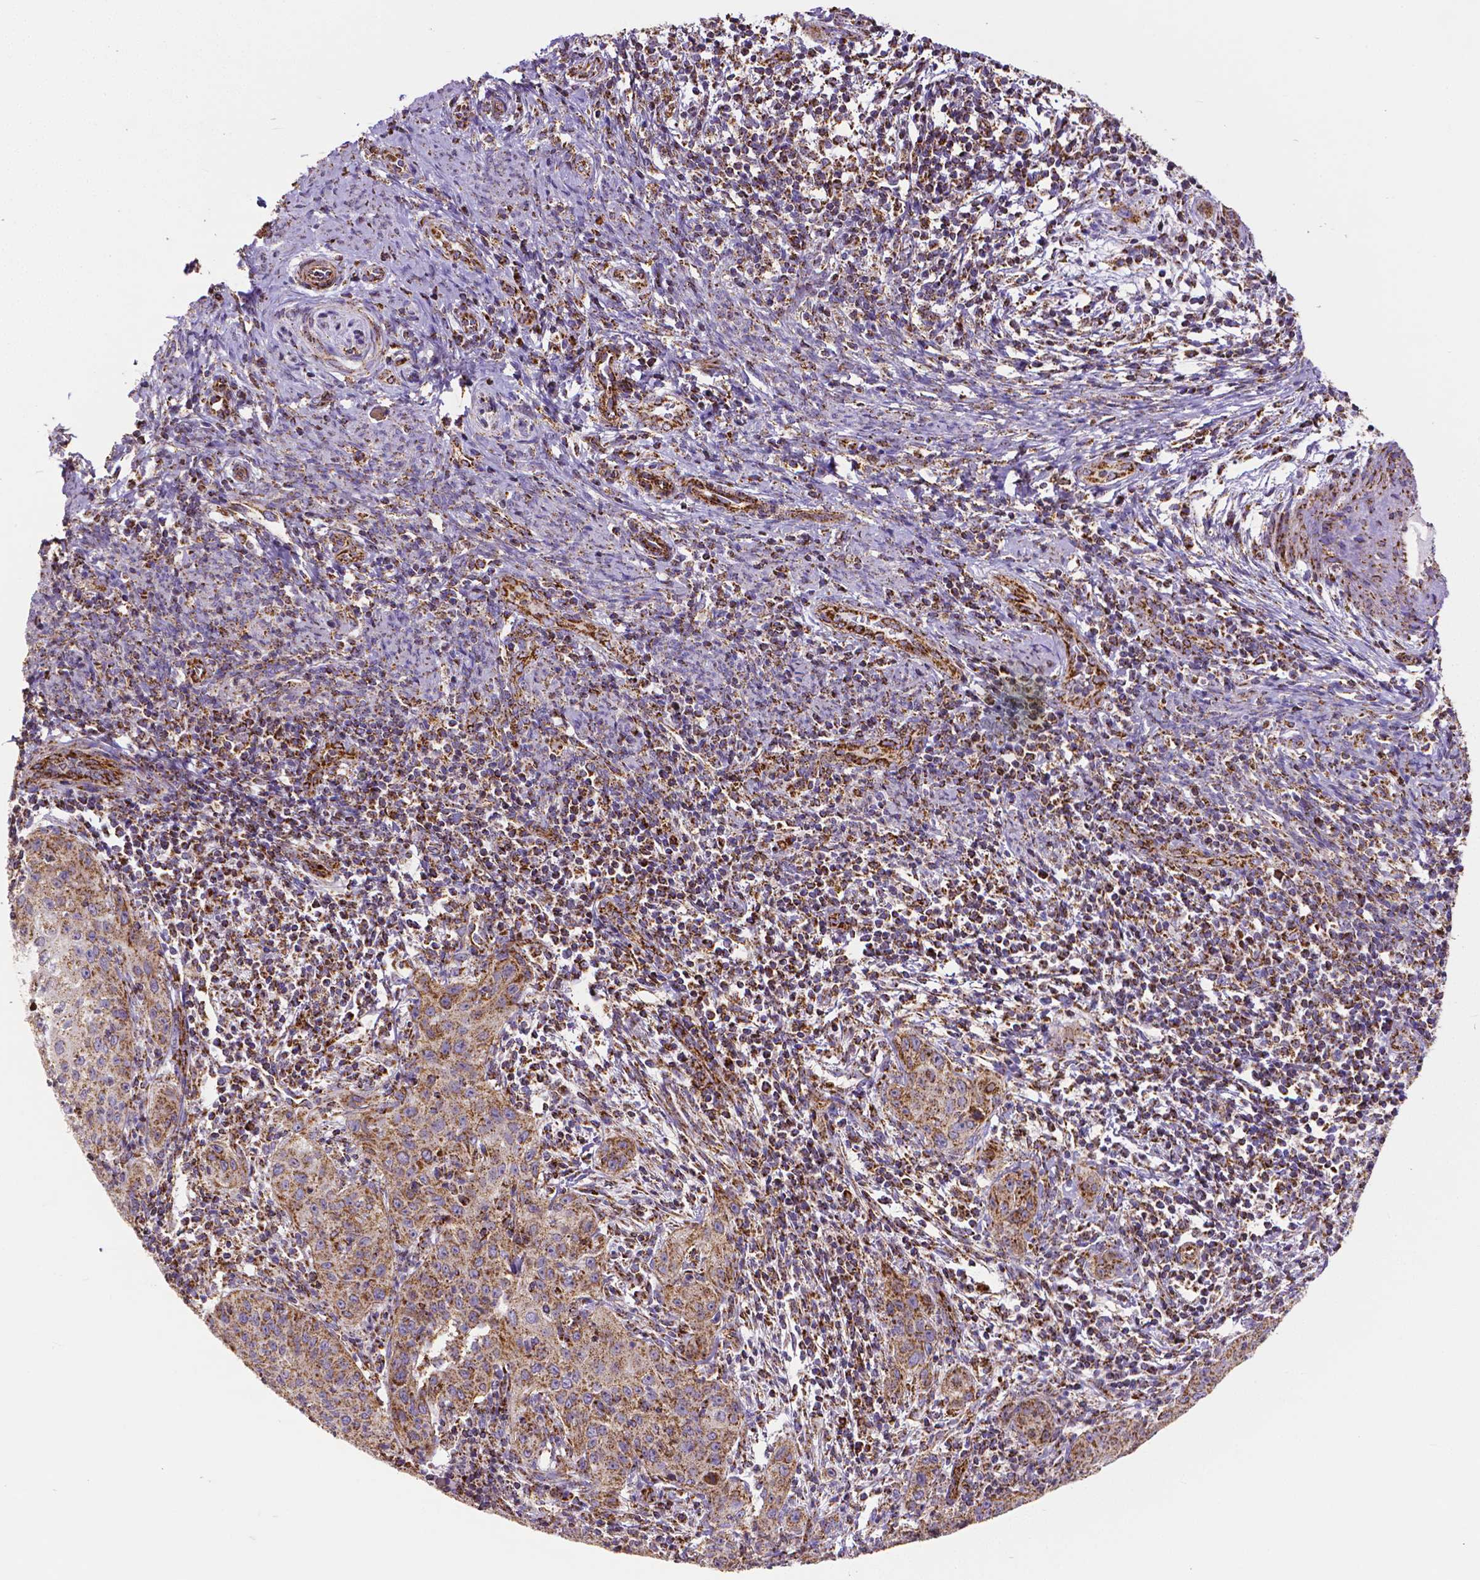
{"staining": {"intensity": "strong", "quantity": ">75%", "location": "cytoplasmic/membranous"}, "tissue": "cervical cancer", "cell_type": "Tumor cells", "image_type": "cancer", "snomed": [{"axis": "morphology", "description": "Squamous cell carcinoma, NOS"}, {"axis": "topography", "description": "Cervix"}], "caption": "This photomicrograph demonstrates immunohistochemistry (IHC) staining of human cervical cancer (squamous cell carcinoma), with high strong cytoplasmic/membranous positivity in approximately >75% of tumor cells.", "gene": "MACC1", "patient": {"sex": "female", "age": 30}}